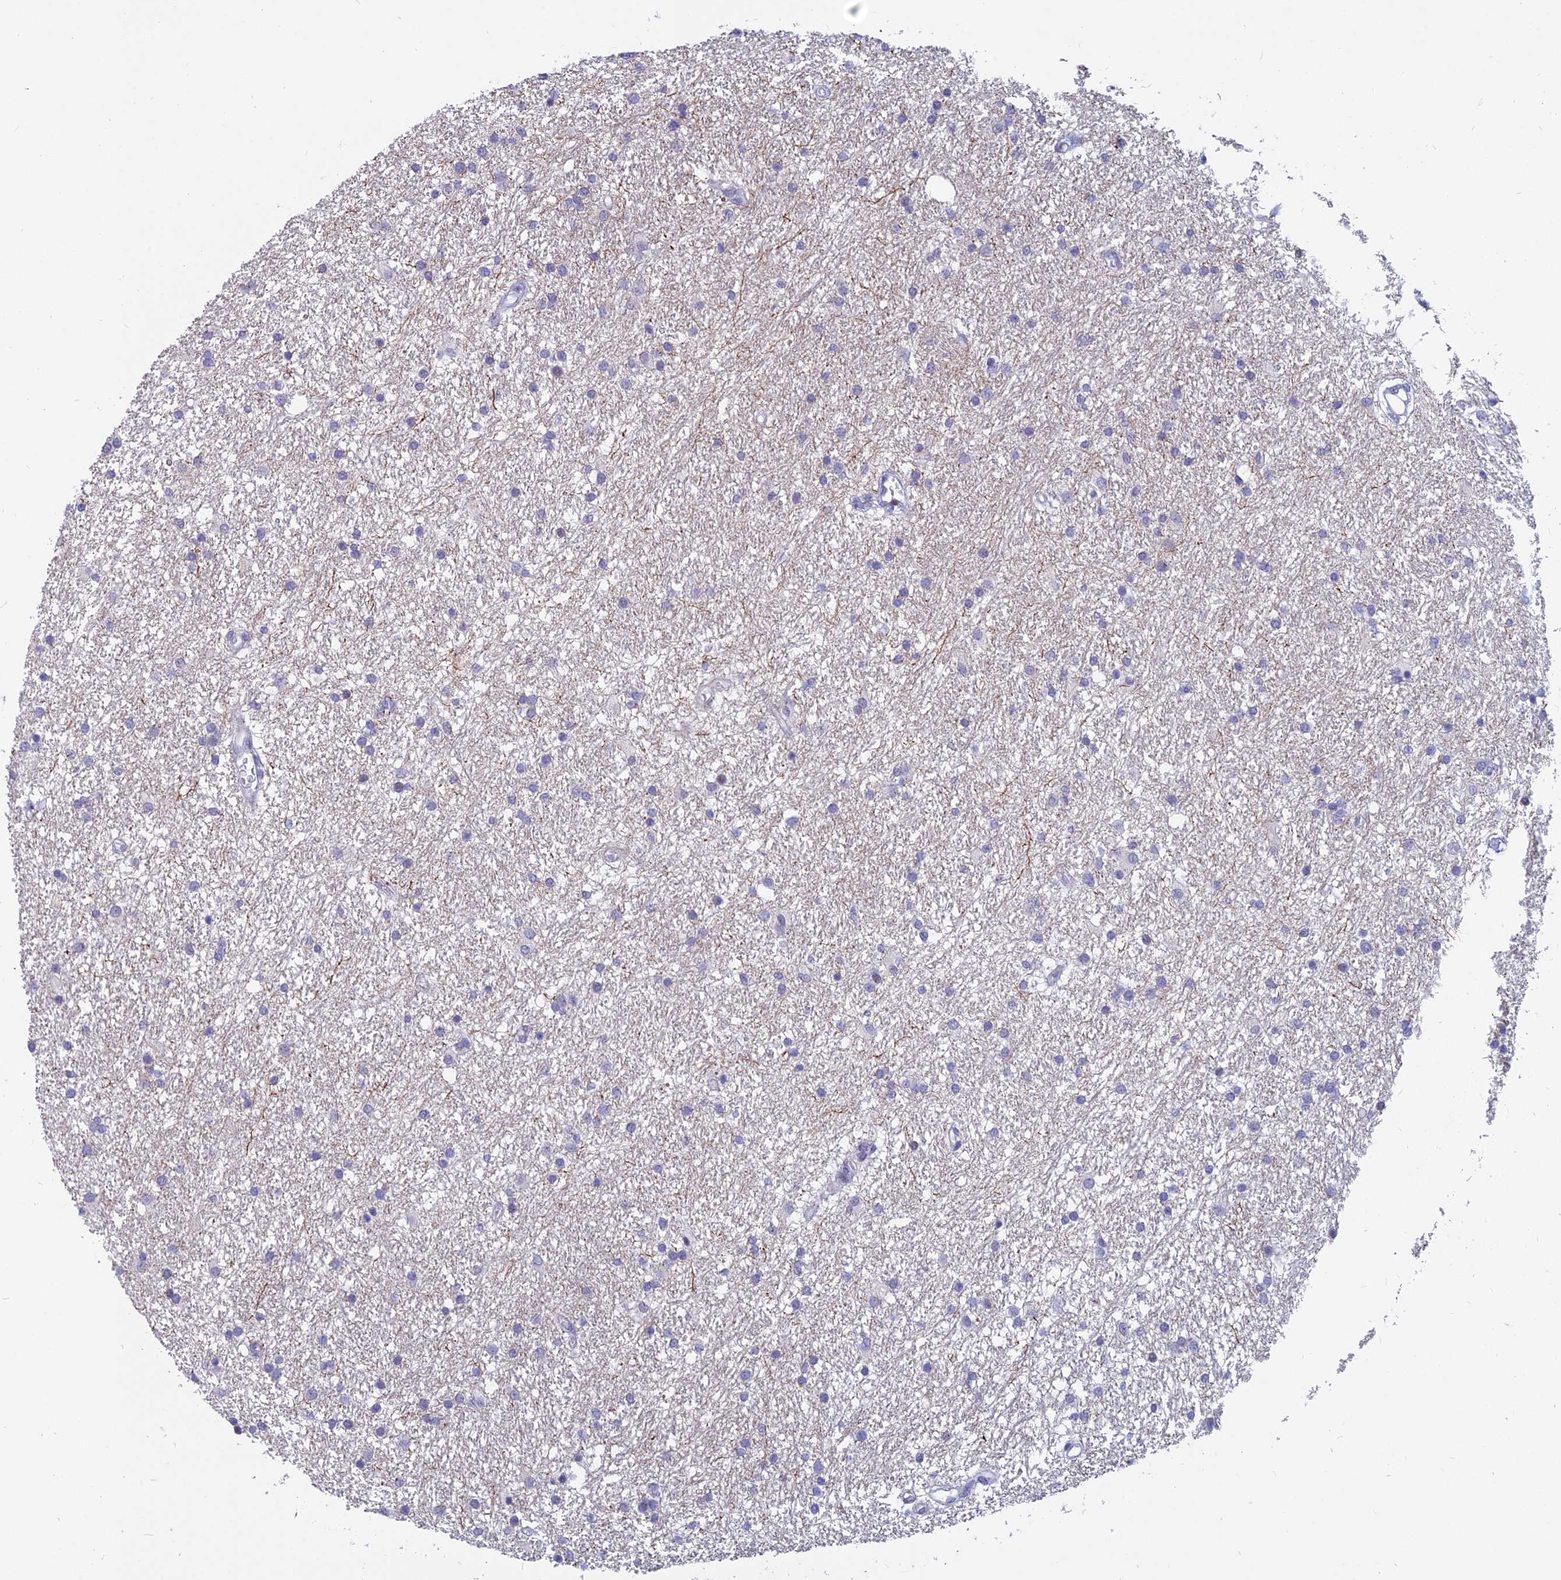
{"staining": {"intensity": "negative", "quantity": "none", "location": "none"}, "tissue": "glioma", "cell_type": "Tumor cells", "image_type": "cancer", "snomed": [{"axis": "morphology", "description": "Glioma, malignant, High grade"}, {"axis": "topography", "description": "Brain"}], "caption": "Histopathology image shows no significant protein expression in tumor cells of glioma.", "gene": "MYBPC2", "patient": {"sex": "male", "age": 77}}